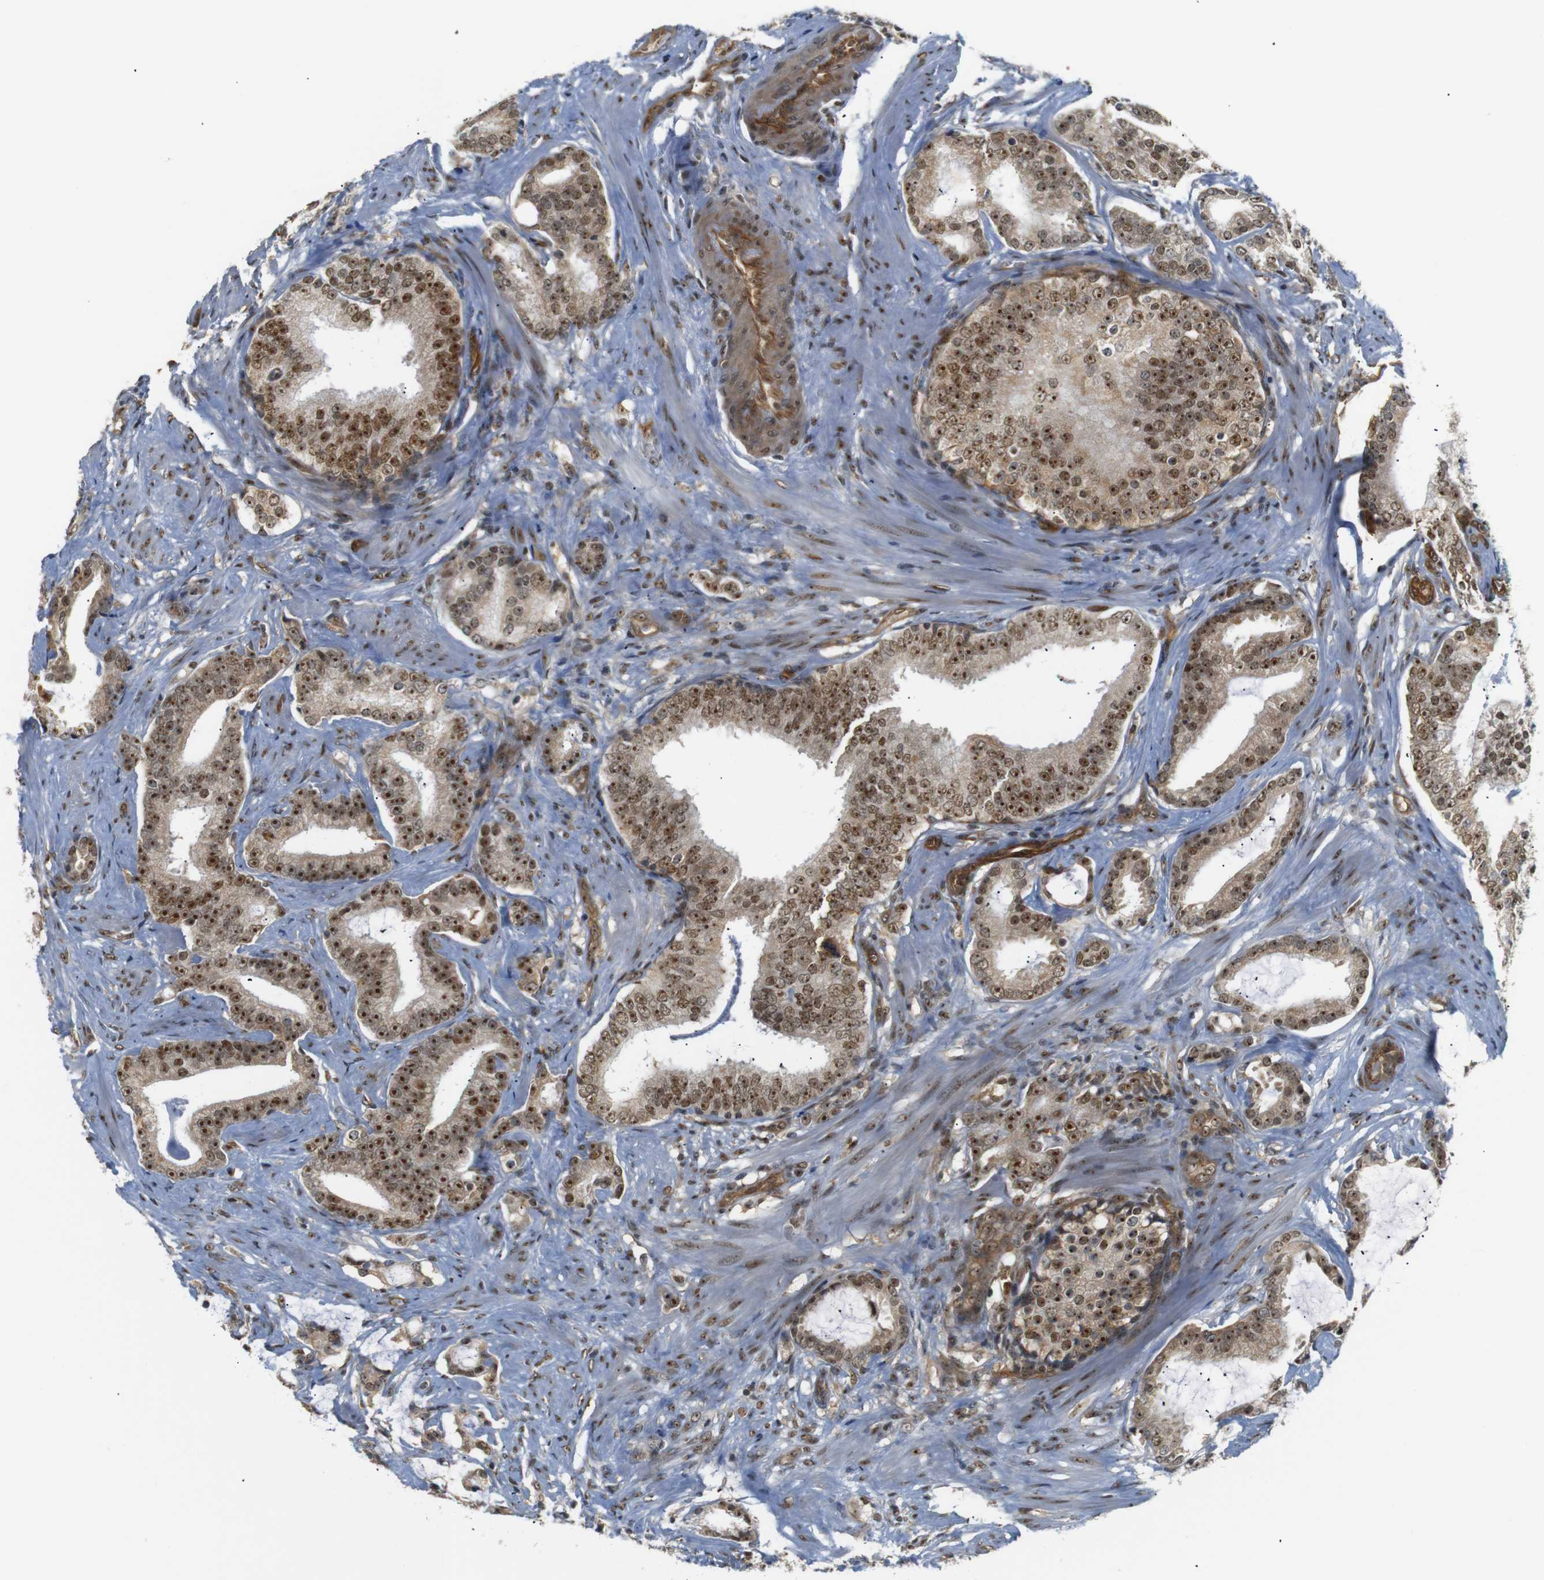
{"staining": {"intensity": "strong", "quantity": ">75%", "location": "cytoplasmic/membranous,nuclear"}, "tissue": "prostate cancer", "cell_type": "Tumor cells", "image_type": "cancer", "snomed": [{"axis": "morphology", "description": "Adenocarcinoma, Low grade"}, {"axis": "topography", "description": "Prostate"}], "caption": "Prostate adenocarcinoma (low-grade) stained with a brown dye reveals strong cytoplasmic/membranous and nuclear positive expression in approximately >75% of tumor cells.", "gene": "PARN", "patient": {"sex": "male", "age": 58}}